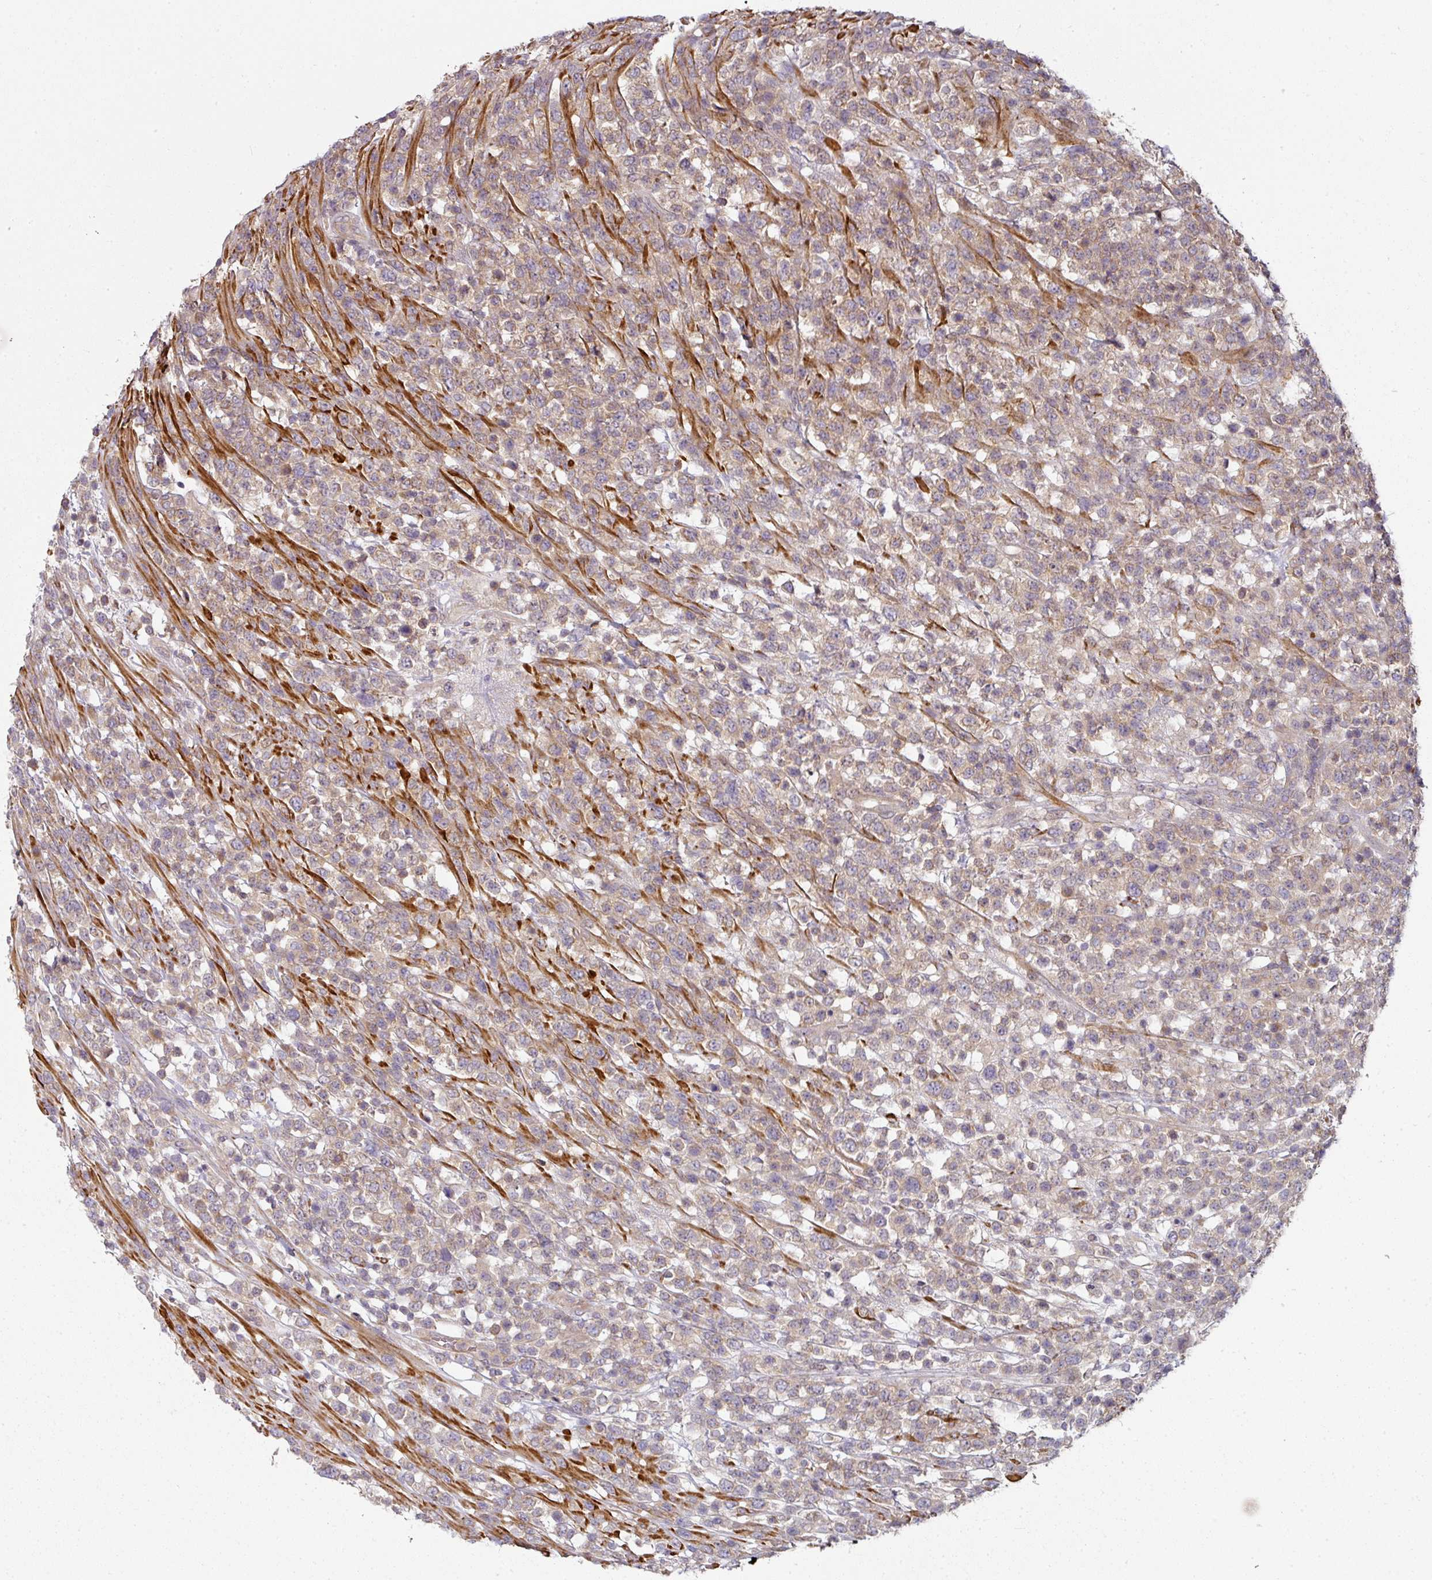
{"staining": {"intensity": "weak", "quantity": ">75%", "location": "cytoplasmic/membranous"}, "tissue": "lymphoma", "cell_type": "Tumor cells", "image_type": "cancer", "snomed": [{"axis": "morphology", "description": "Malignant lymphoma, non-Hodgkin's type, High grade"}, {"axis": "topography", "description": "Colon"}], "caption": "Lymphoma stained for a protein shows weak cytoplasmic/membranous positivity in tumor cells. (Stains: DAB in brown, nuclei in blue, Microscopy: brightfield microscopy at high magnification).", "gene": "MAP2K2", "patient": {"sex": "female", "age": 53}}